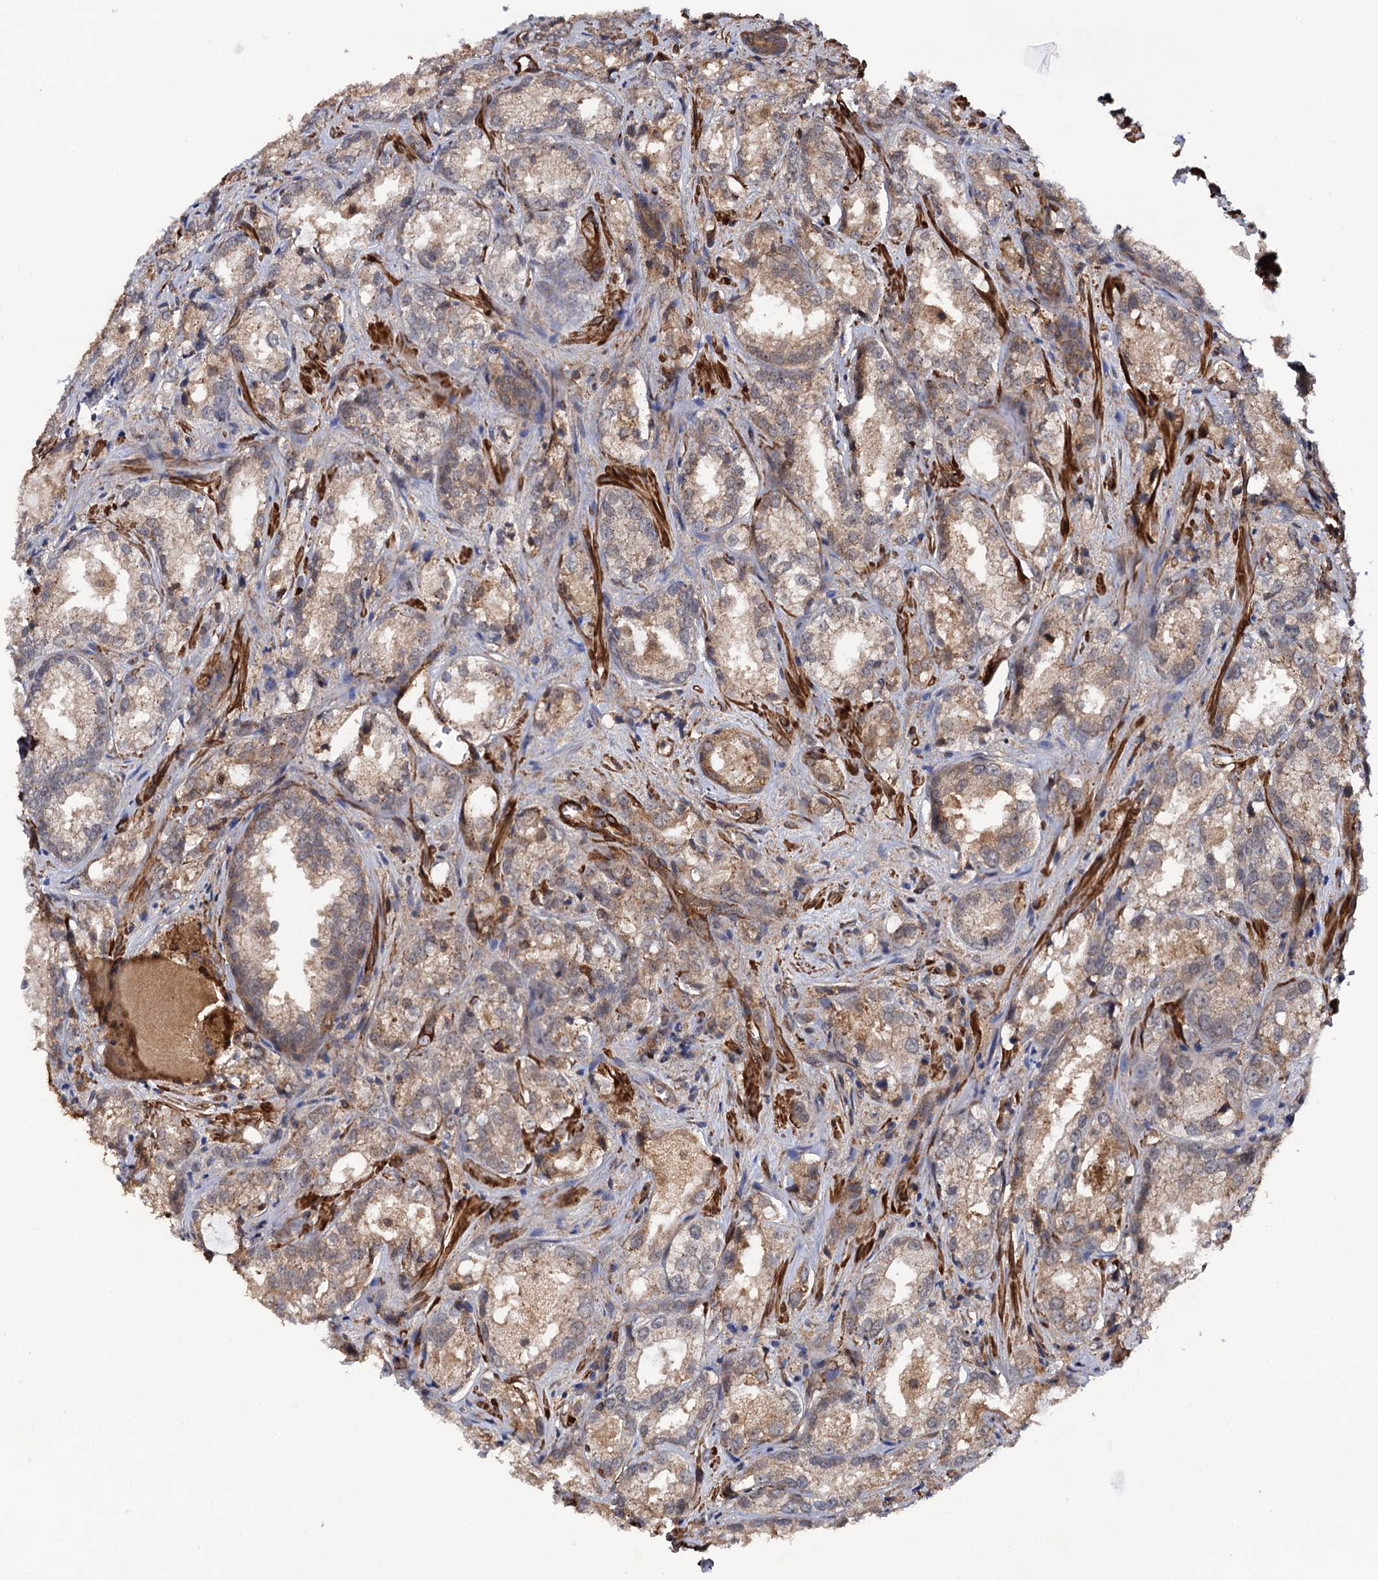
{"staining": {"intensity": "moderate", "quantity": "25%-75%", "location": "cytoplasmic/membranous"}, "tissue": "prostate cancer", "cell_type": "Tumor cells", "image_type": "cancer", "snomed": [{"axis": "morphology", "description": "Adenocarcinoma, Low grade"}, {"axis": "topography", "description": "Prostate"}], "caption": "Immunohistochemical staining of low-grade adenocarcinoma (prostate) shows moderate cytoplasmic/membranous protein positivity in about 25%-75% of tumor cells.", "gene": "ATP8B4", "patient": {"sex": "male", "age": 47}}